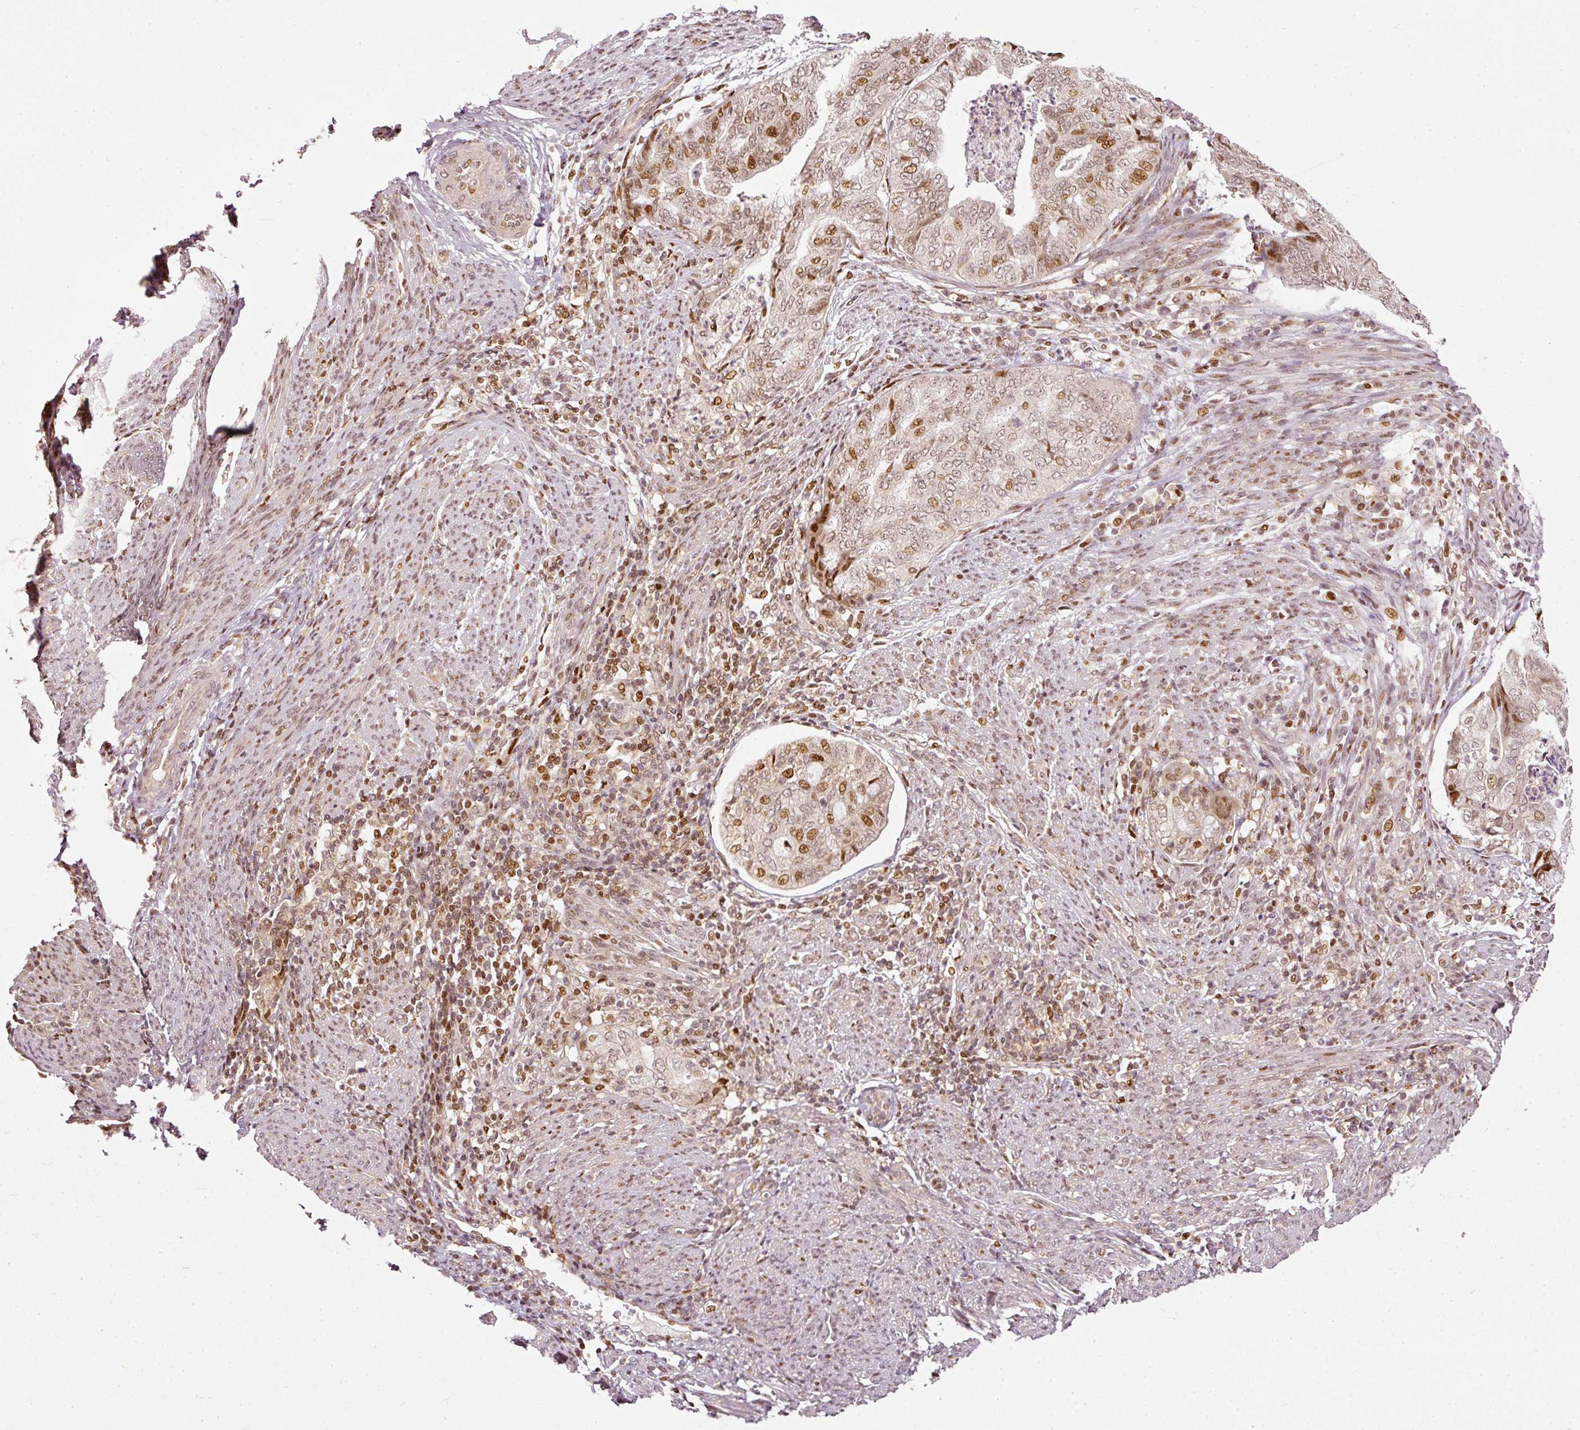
{"staining": {"intensity": "moderate", "quantity": ">75%", "location": "nuclear"}, "tissue": "endometrial cancer", "cell_type": "Tumor cells", "image_type": "cancer", "snomed": [{"axis": "morphology", "description": "Adenocarcinoma, NOS"}, {"axis": "topography", "description": "Endometrium"}], "caption": "There is medium levels of moderate nuclear positivity in tumor cells of endometrial cancer (adenocarcinoma), as demonstrated by immunohistochemical staining (brown color).", "gene": "ZNF778", "patient": {"sex": "female", "age": 79}}